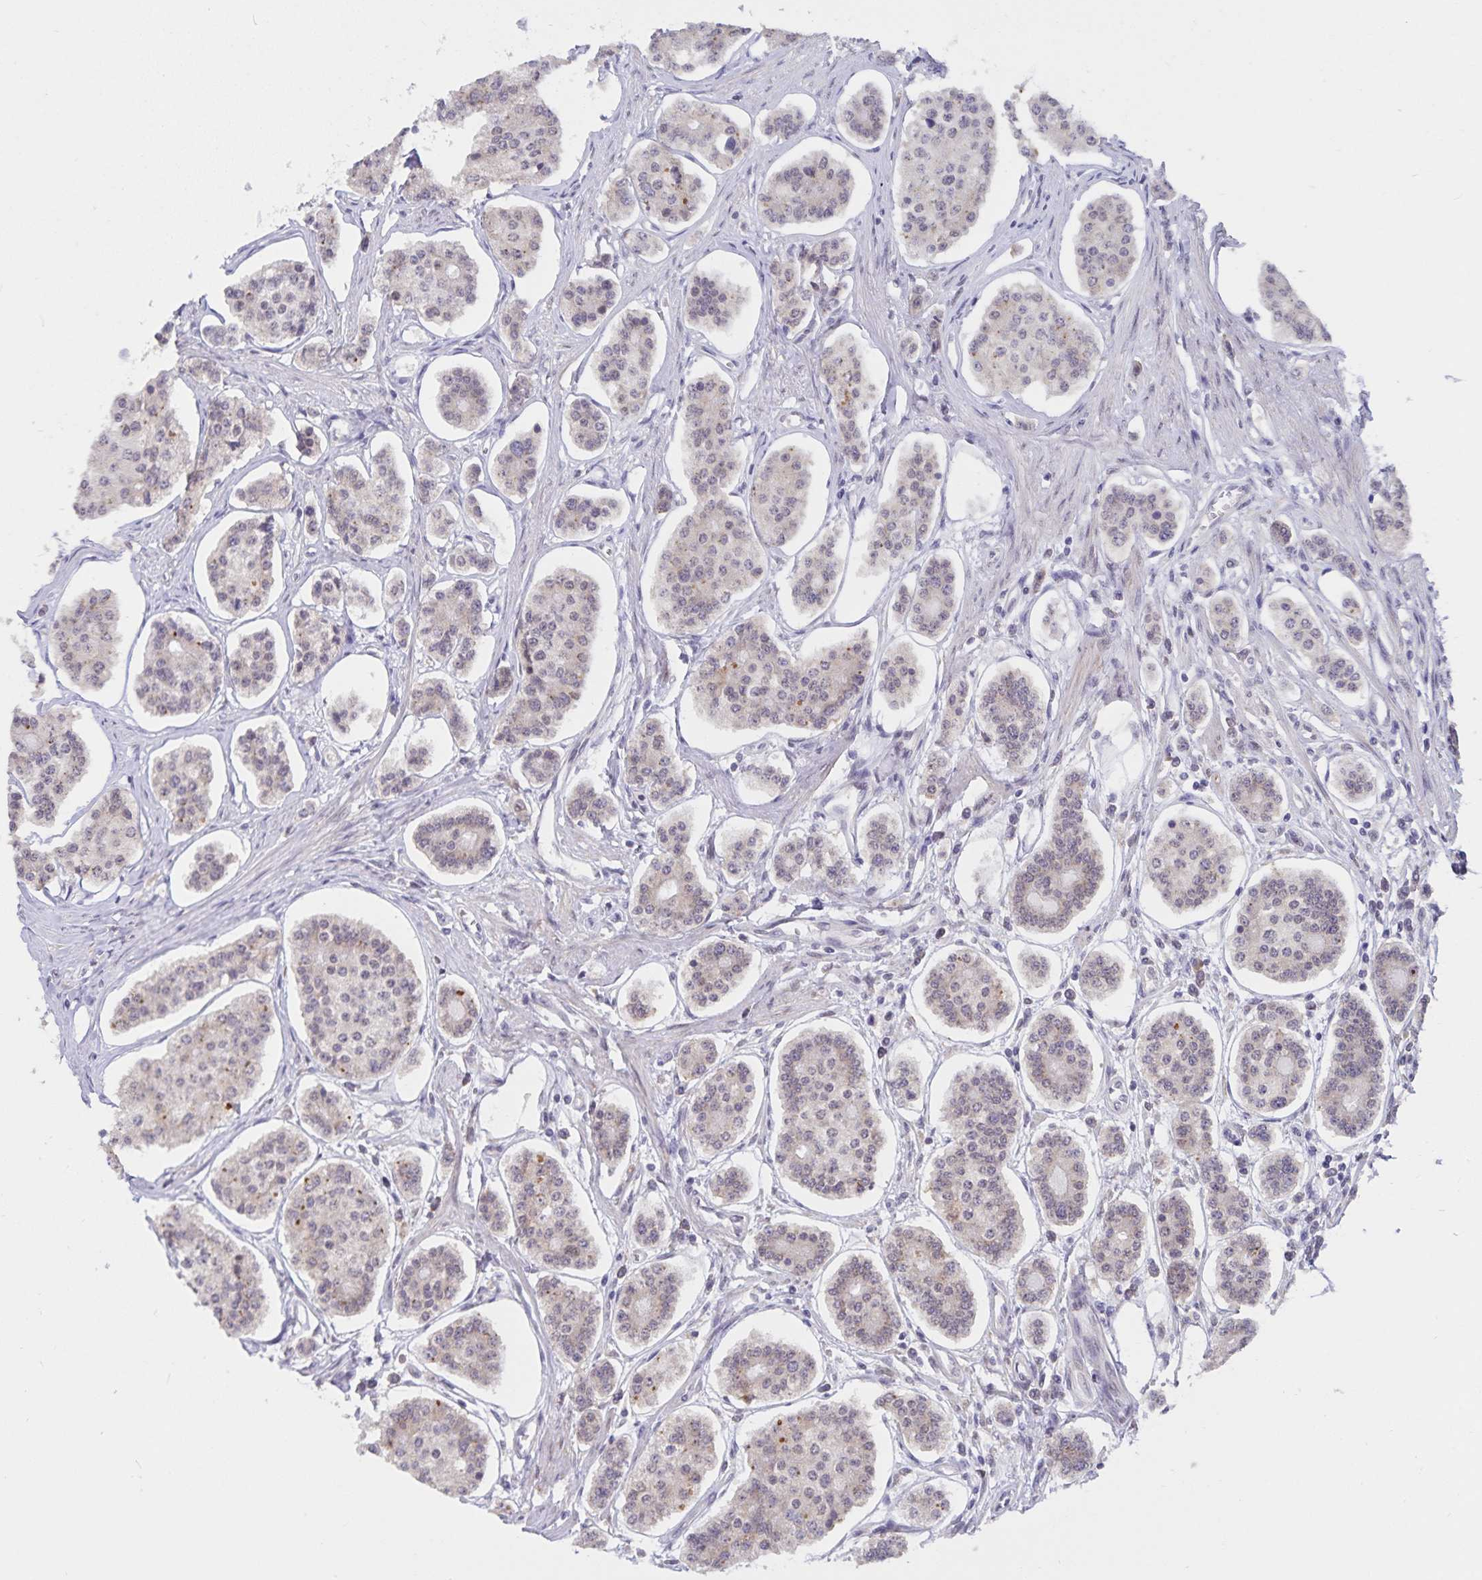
{"staining": {"intensity": "weak", "quantity": "<25%", "location": "cytoplasmic/membranous"}, "tissue": "carcinoid", "cell_type": "Tumor cells", "image_type": "cancer", "snomed": [{"axis": "morphology", "description": "Carcinoid, malignant, NOS"}, {"axis": "topography", "description": "Small intestine"}], "caption": "Carcinoid was stained to show a protein in brown. There is no significant positivity in tumor cells.", "gene": "ATP2A2", "patient": {"sex": "female", "age": 65}}